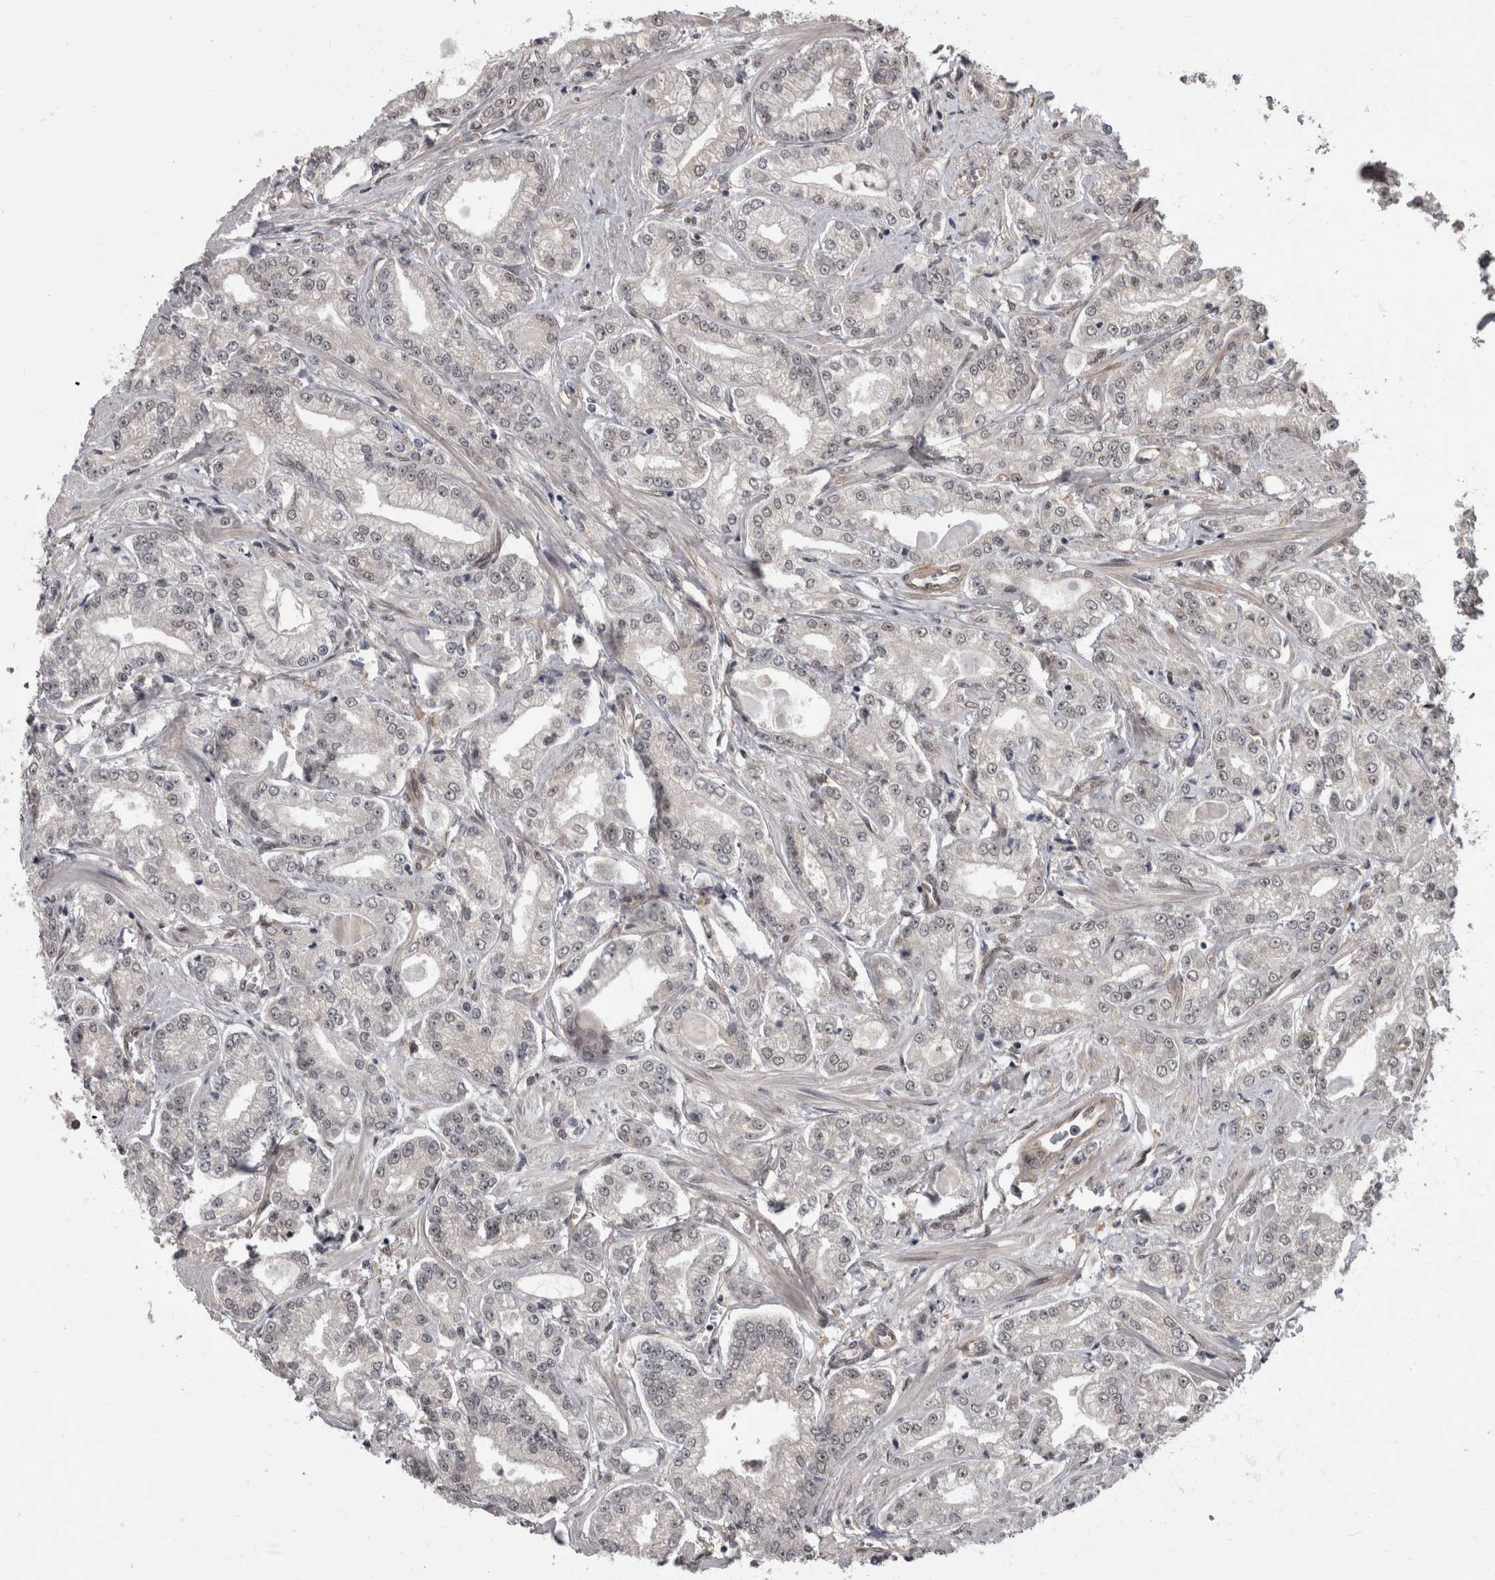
{"staining": {"intensity": "weak", "quantity": "<25%", "location": "nuclear"}, "tissue": "prostate cancer", "cell_type": "Tumor cells", "image_type": "cancer", "snomed": [{"axis": "morphology", "description": "Adenocarcinoma, Low grade"}, {"axis": "topography", "description": "Prostate"}], "caption": "Immunohistochemical staining of human prostate cancer (adenocarcinoma (low-grade)) shows no significant staining in tumor cells.", "gene": "AKT3", "patient": {"sex": "male", "age": 62}}